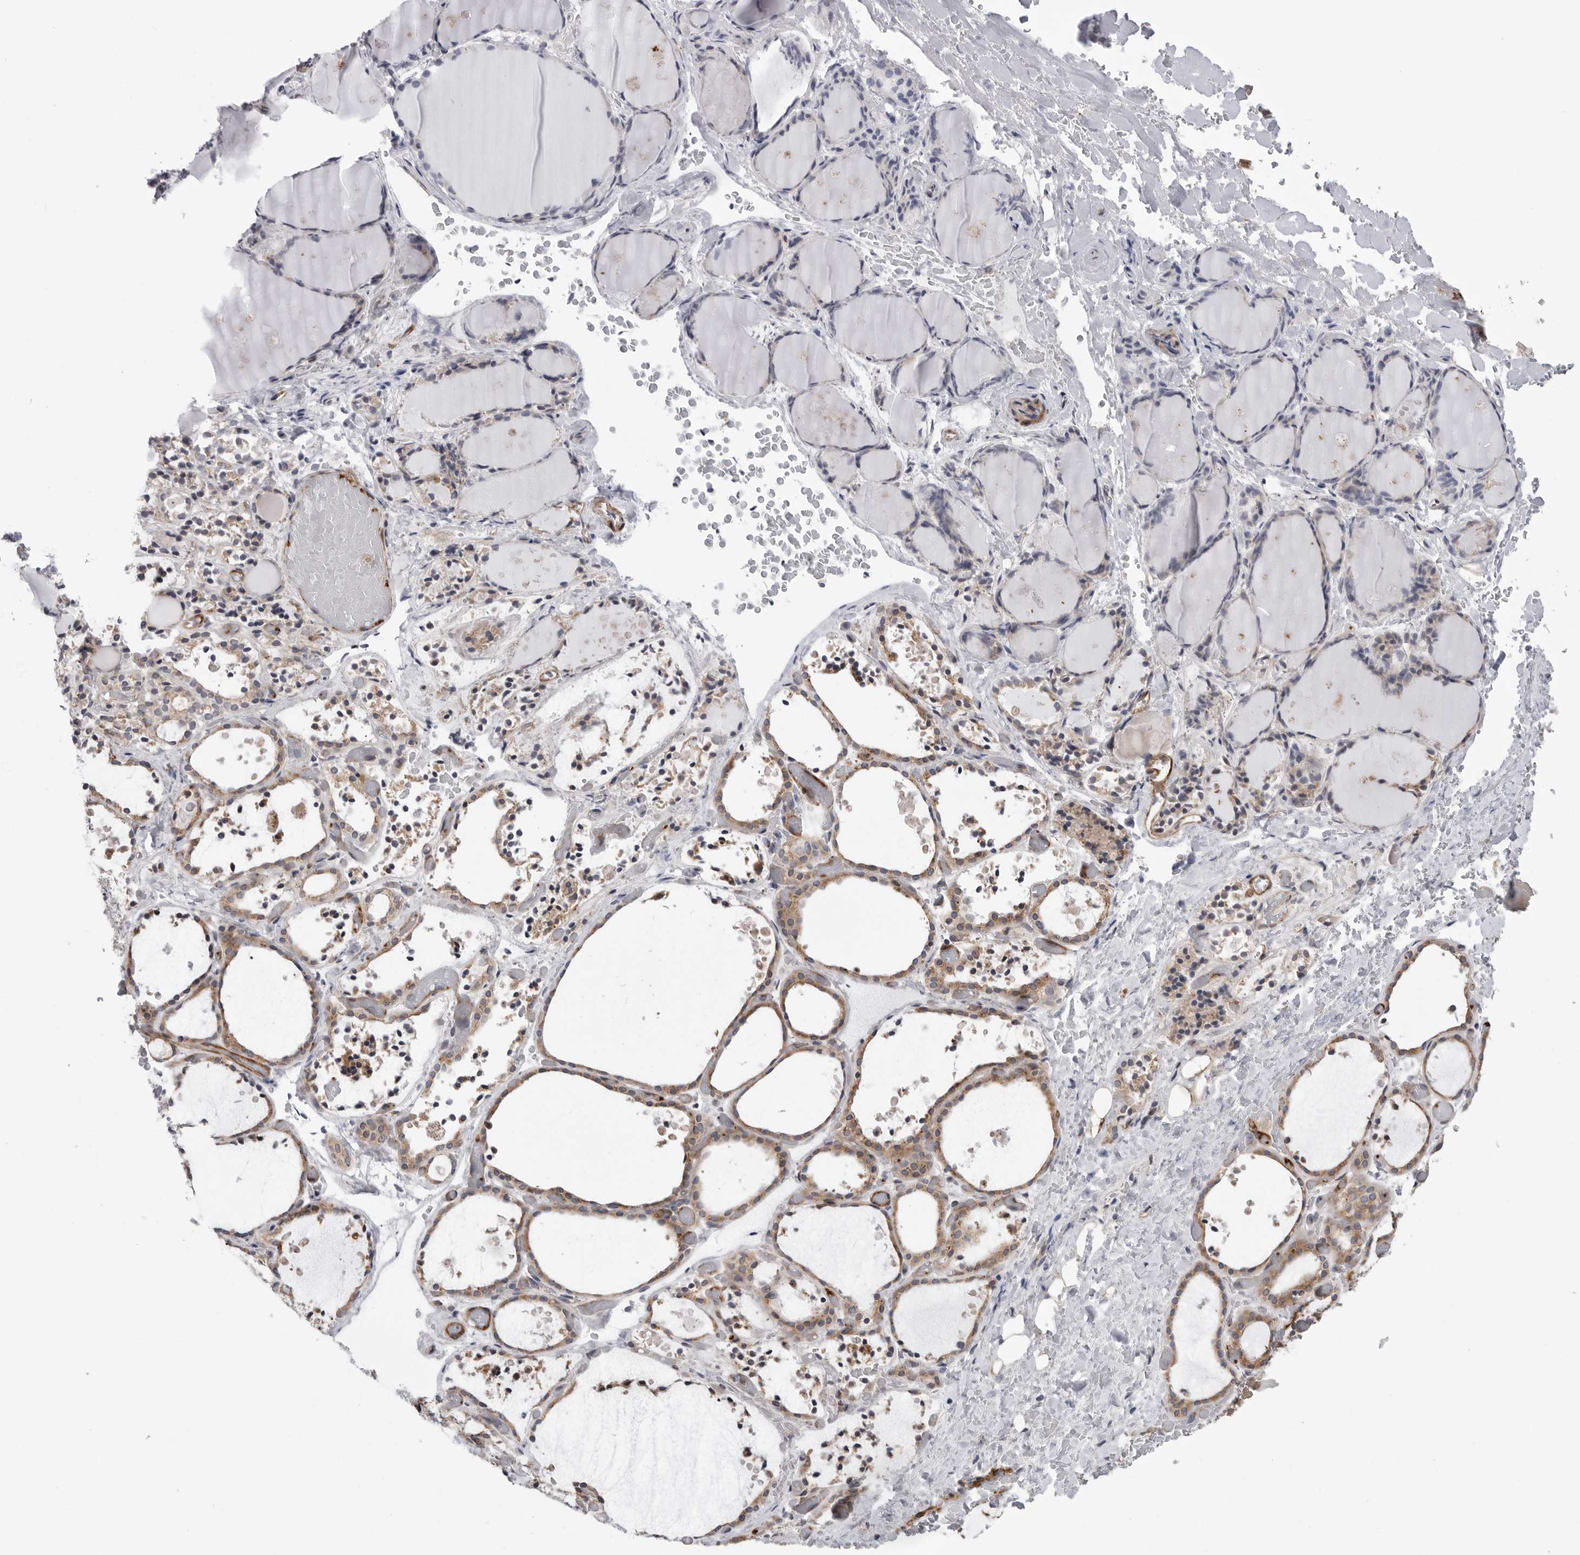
{"staining": {"intensity": "moderate", "quantity": ">75%", "location": "cytoplasmic/membranous"}, "tissue": "thyroid gland", "cell_type": "Glandular cells", "image_type": "normal", "snomed": [{"axis": "morphology", "description": "Normal tissue, NOS"}, {"axis": "topography", "description": "Thyroid gland"}], "caption": "Immunohistochemistry (IHC) image of unremarkable thyroid gland stained for a protein (brown), which displays medium levels of moderate cytoplasmic/membranous staining in about >75% of glandular cells.", "gene": "SCP2", "patient": {"sex": "female", "age": 44}}